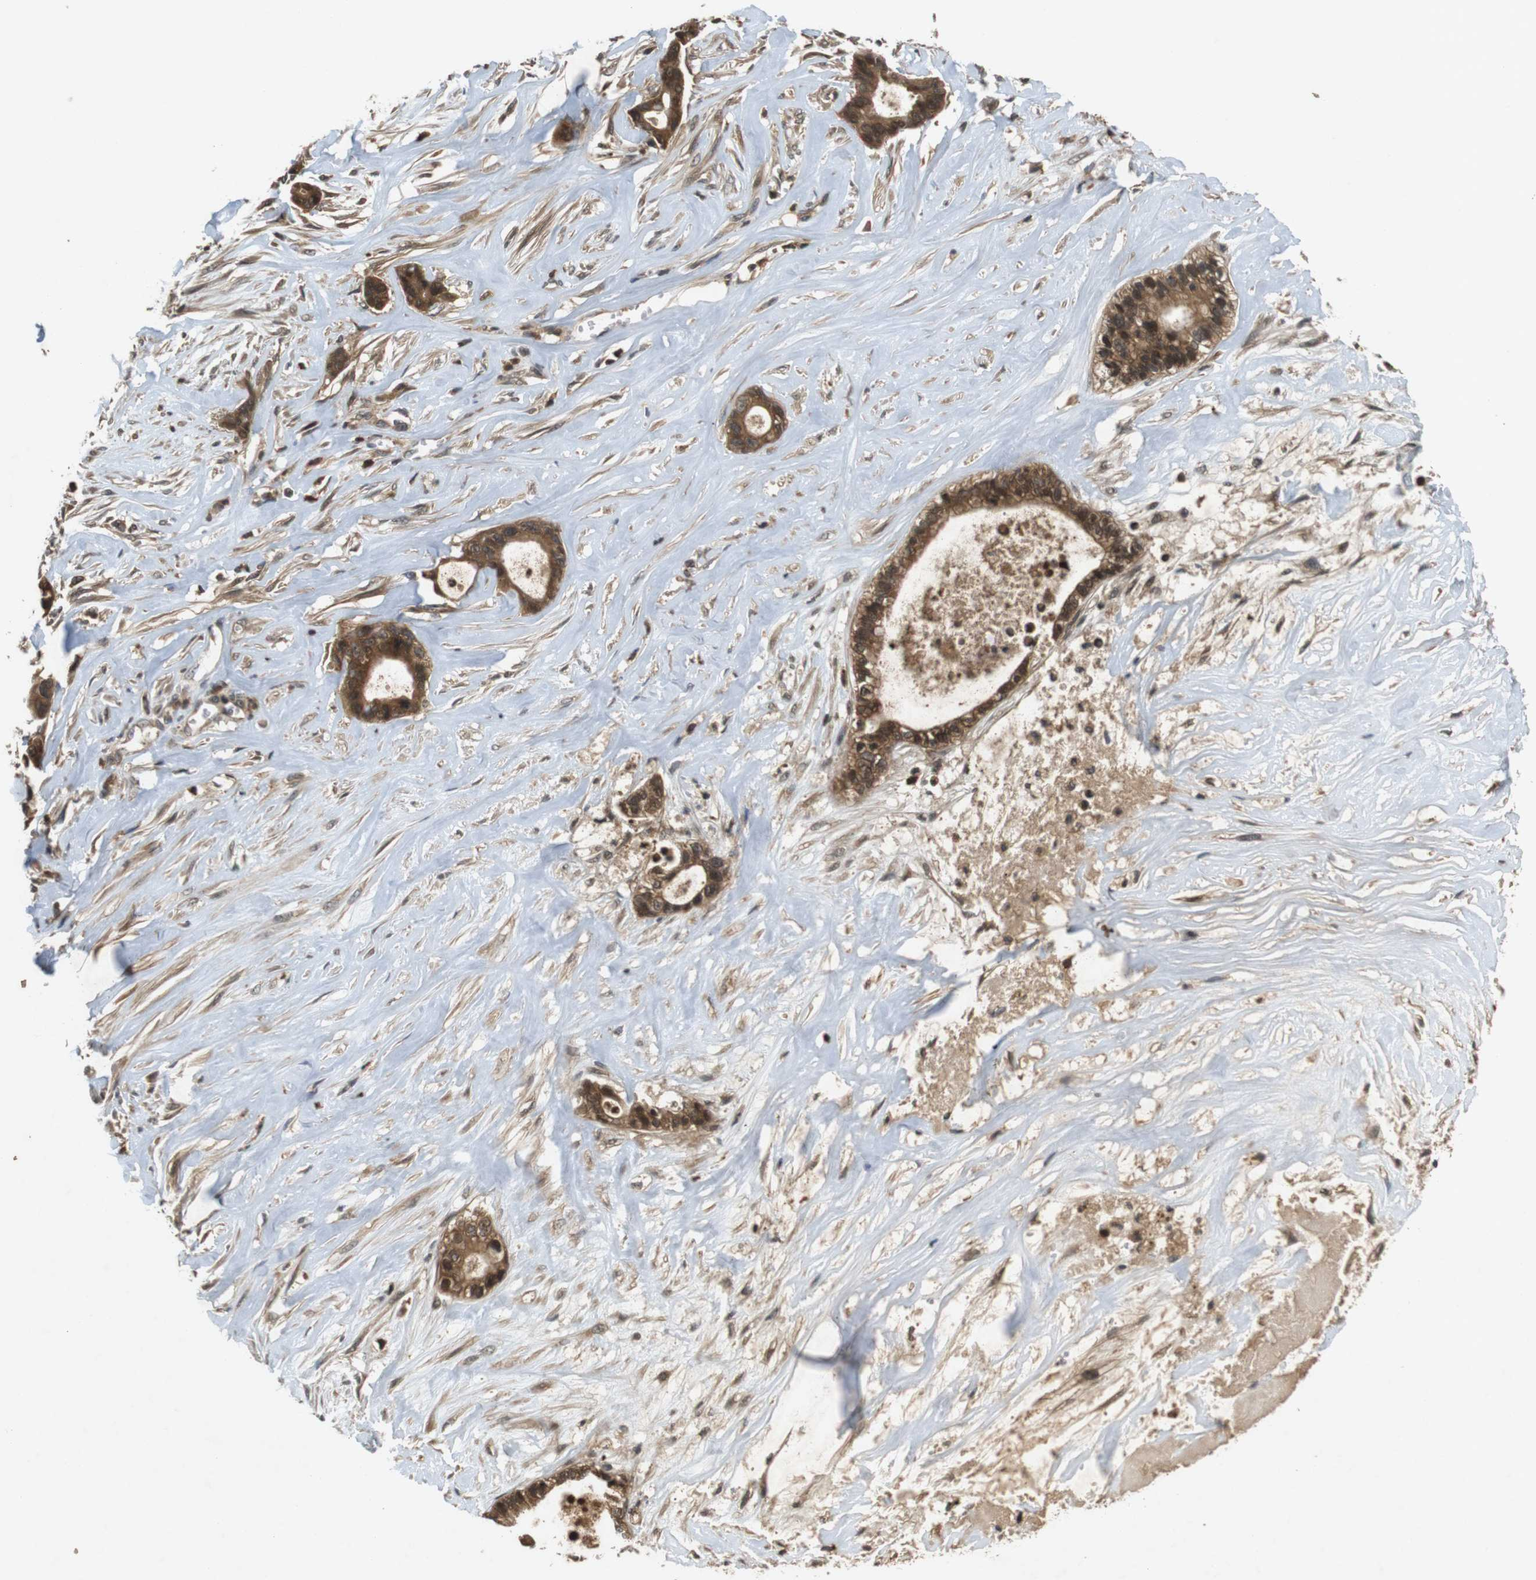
{"staining": {"intensity": "strong", "quantity": ">75%", "location": "cytoplasmic/membranous"}, "tissue": "liver cancer", "cell_type": "Tumor cells", "image_type": "cancer", "snomed": [{"axis": "morphology", "description": "Cholangiocarcinoma"}, {"axis": "topography", "description": "Liver"}], "caption": "Cholangiocarcinoma (liver) stained for a protein (brown) shows strong cytoplasmic/membranous positive staining in approximately >75% of tumor cells.", "gene": "NFKBIE", "patient": {"sex": "female", "age": 55}}